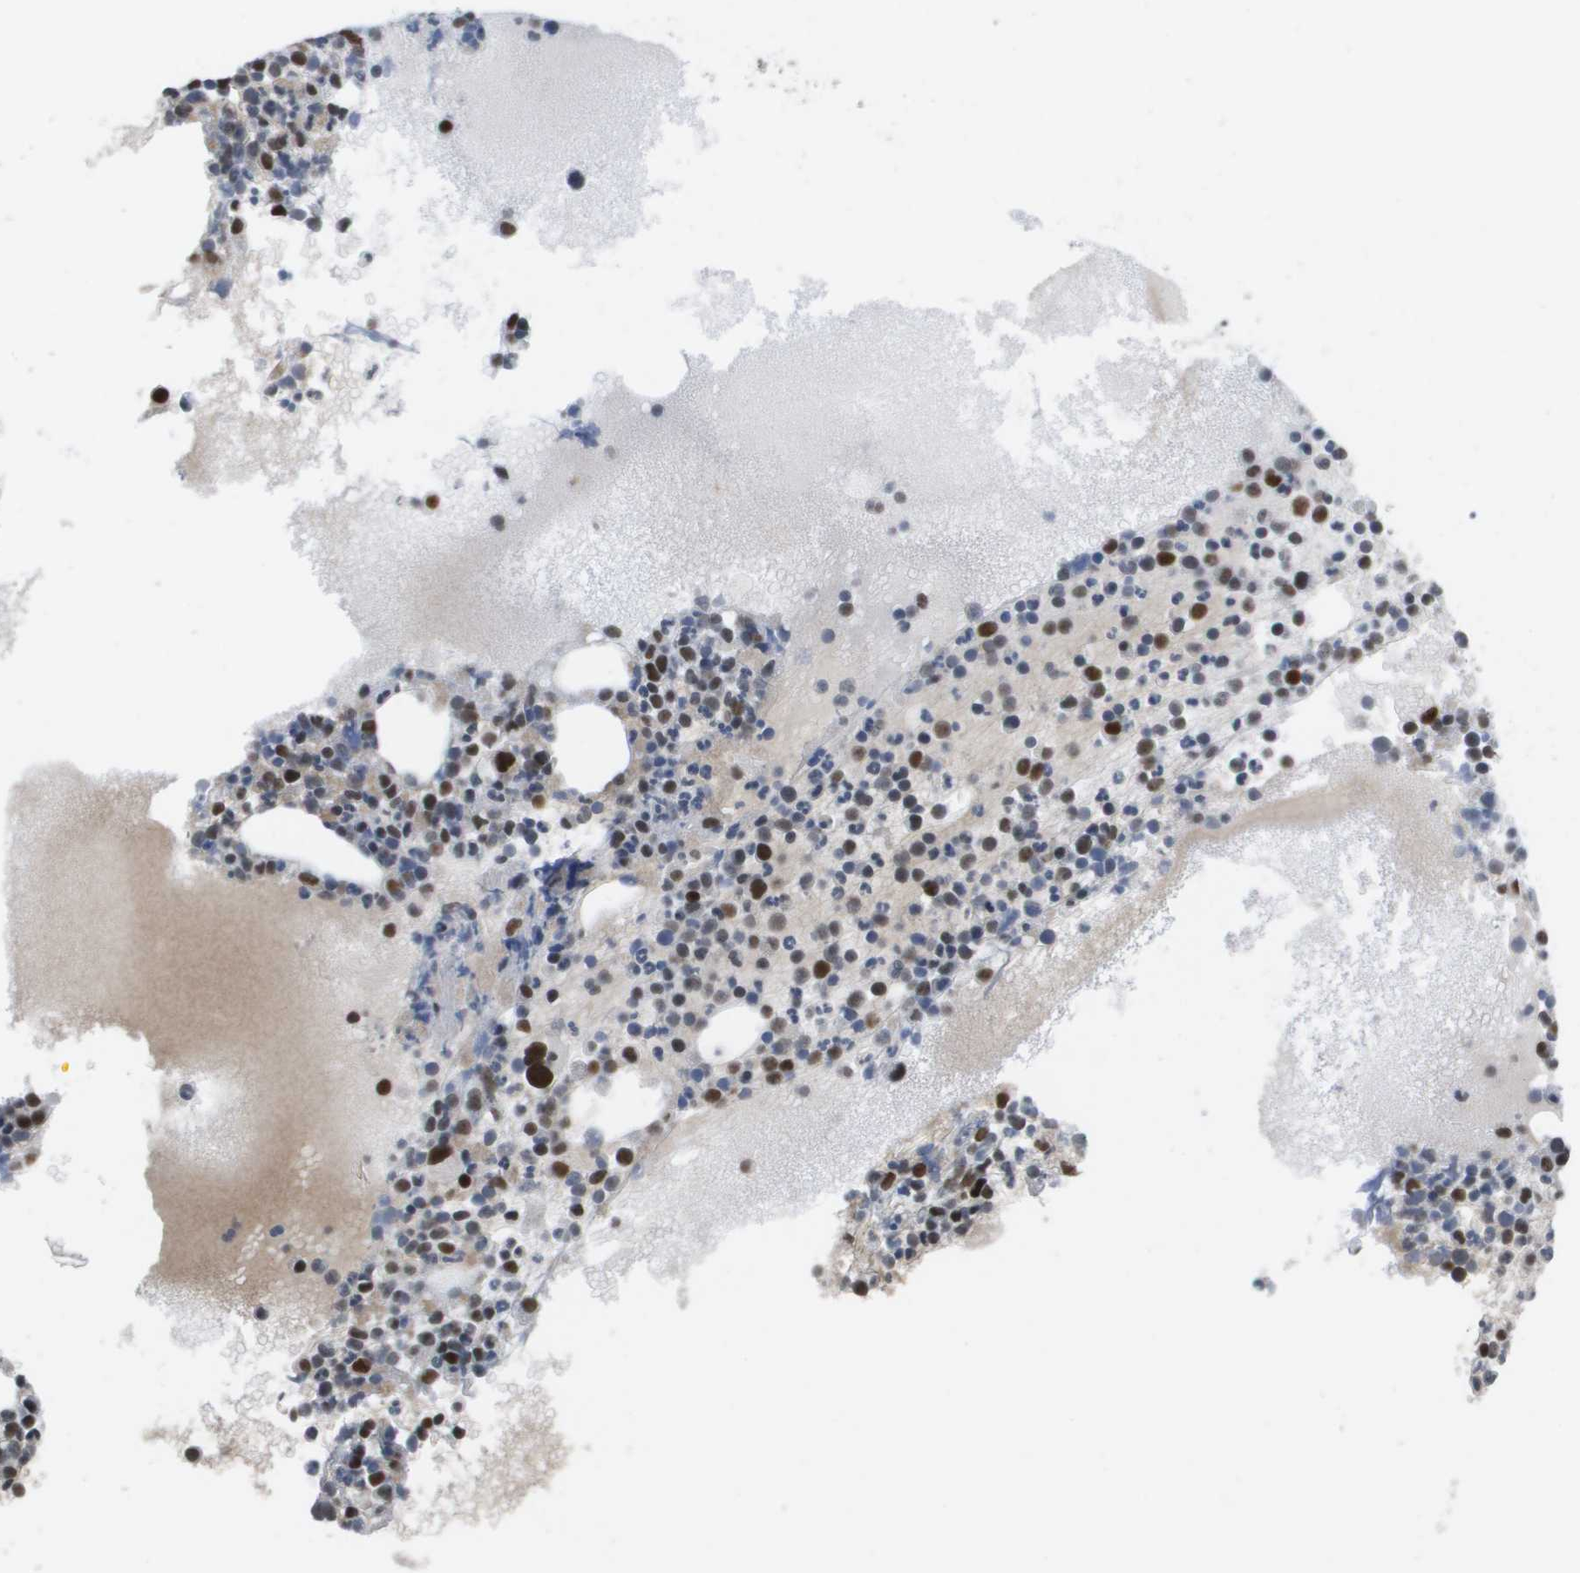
{"staining": {"intensity": "strong", "quantity": "<25%", "location": "nuclear"}, "tissue": "bone marrow", "cell_type": "Hematopoietic cells", "image_type": "normal", "snomed": [{"axis": "morphology", "description": "Normal tissue, NOS"}, {"axis": "morphology", "description": "Inflammation, NOS"}, {"axis": "topography", "description": "Bone marrow"}], "caption": "This micrograph demonstrates immunohistochemistry staining of benign human bone marrow, with medium strong nuclear expression in approximately <25% of hematopoietic cells.", "gene": "CDT1", "patient": {"sex": "male", "age": 58}}